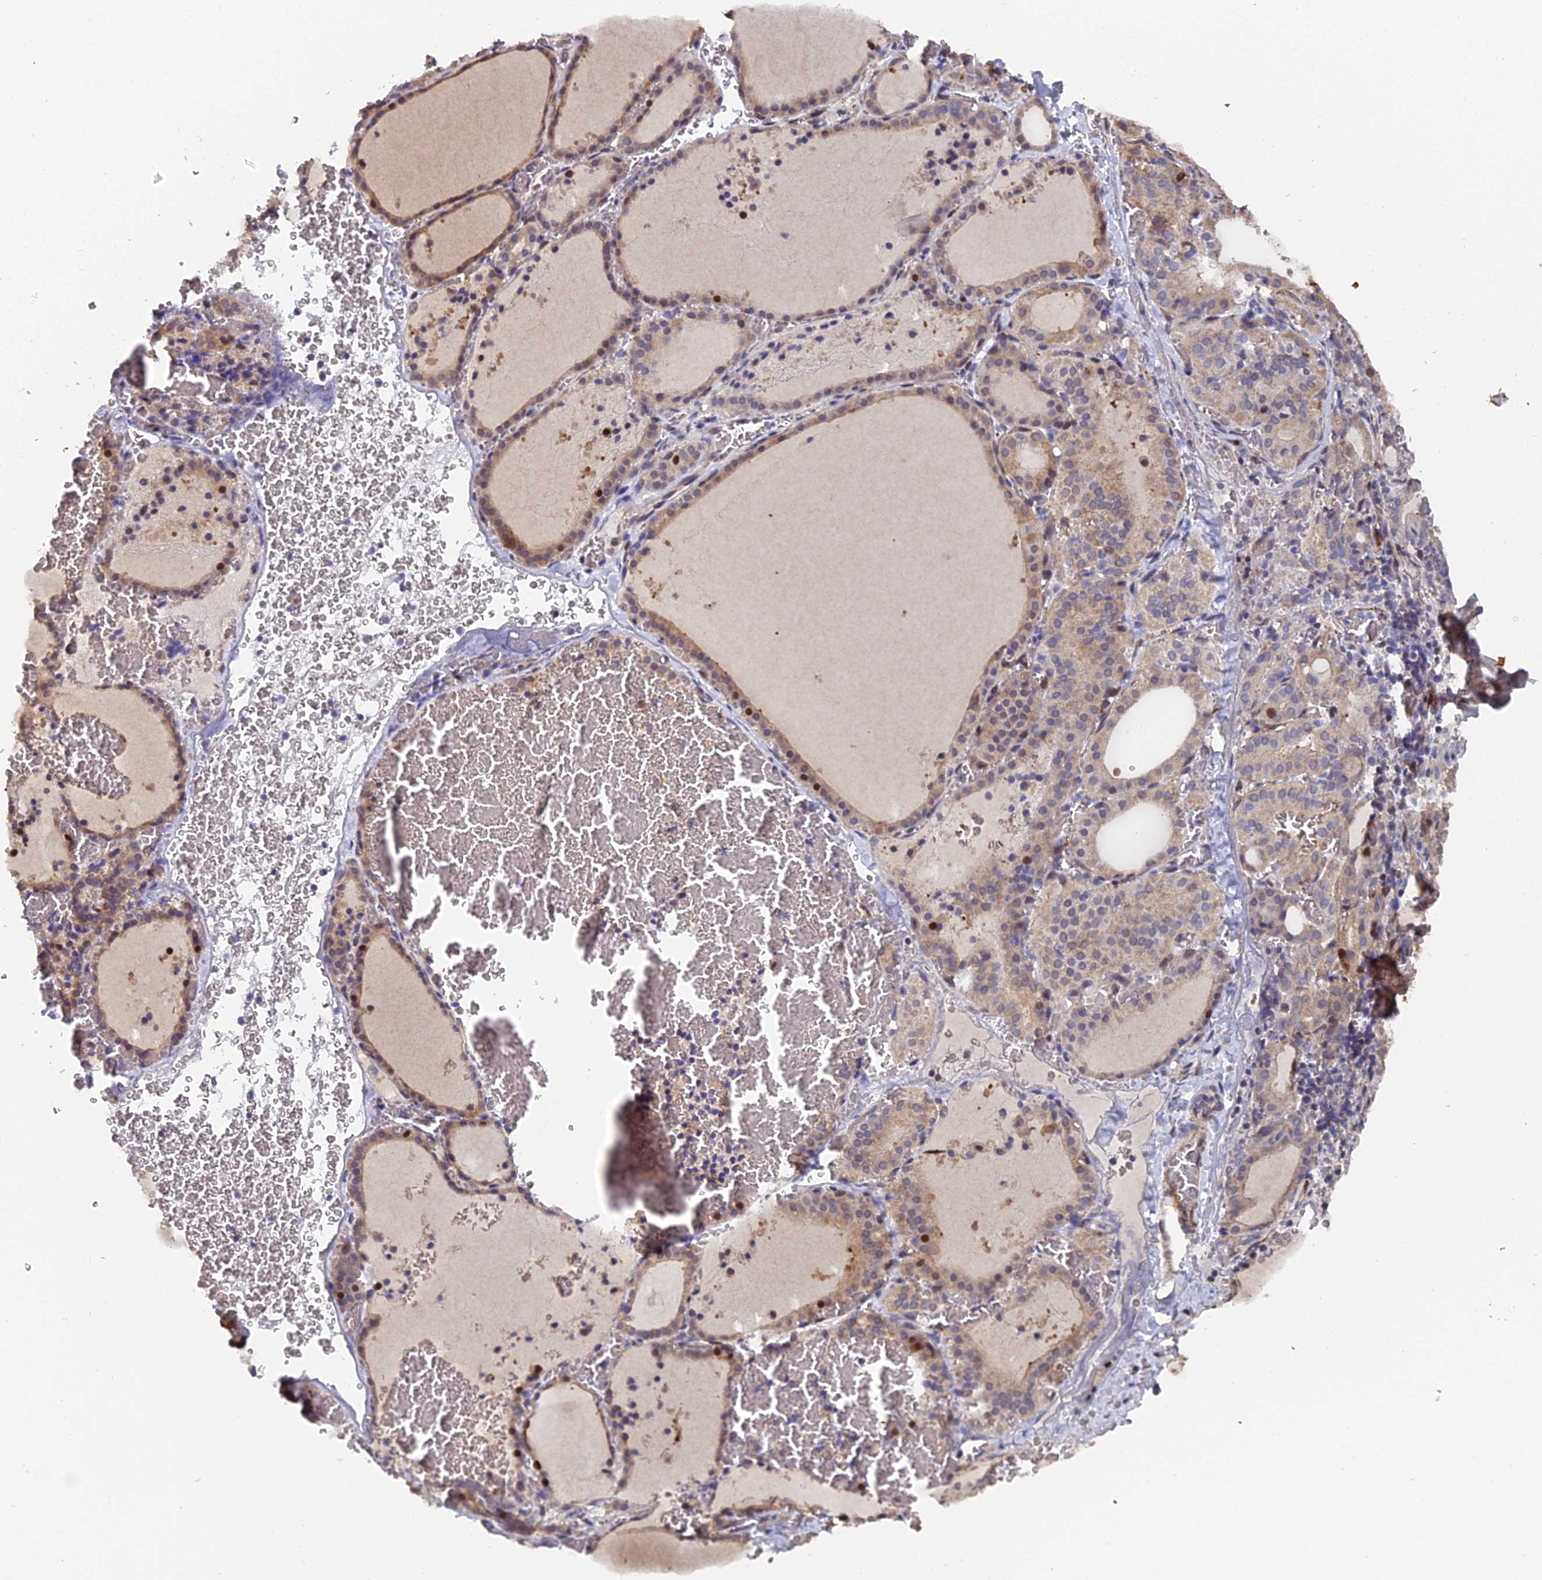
{"staining": {"intensity": "moderate", "quantity": ">75%", "location": "cytoplasmic/membranous,nuclear"}, "tissue": "thyroid gland", "cell_type": "Glandular cells", "image_type": "normal", "snomed": [{"axis": "morphology", "description": "Normal tissue, NOS"}, {"axis": "topography", "description": "Thyroid gland"}], "caption": "DAB immunohistochemical staining of benign thyroid gland reveals moderate cytoplasmic/membranous,nuclear protein expression in approximately >75% of glandular cells.", "gene": "RAB28", "patient": {"sex": "female", "age": 39}}